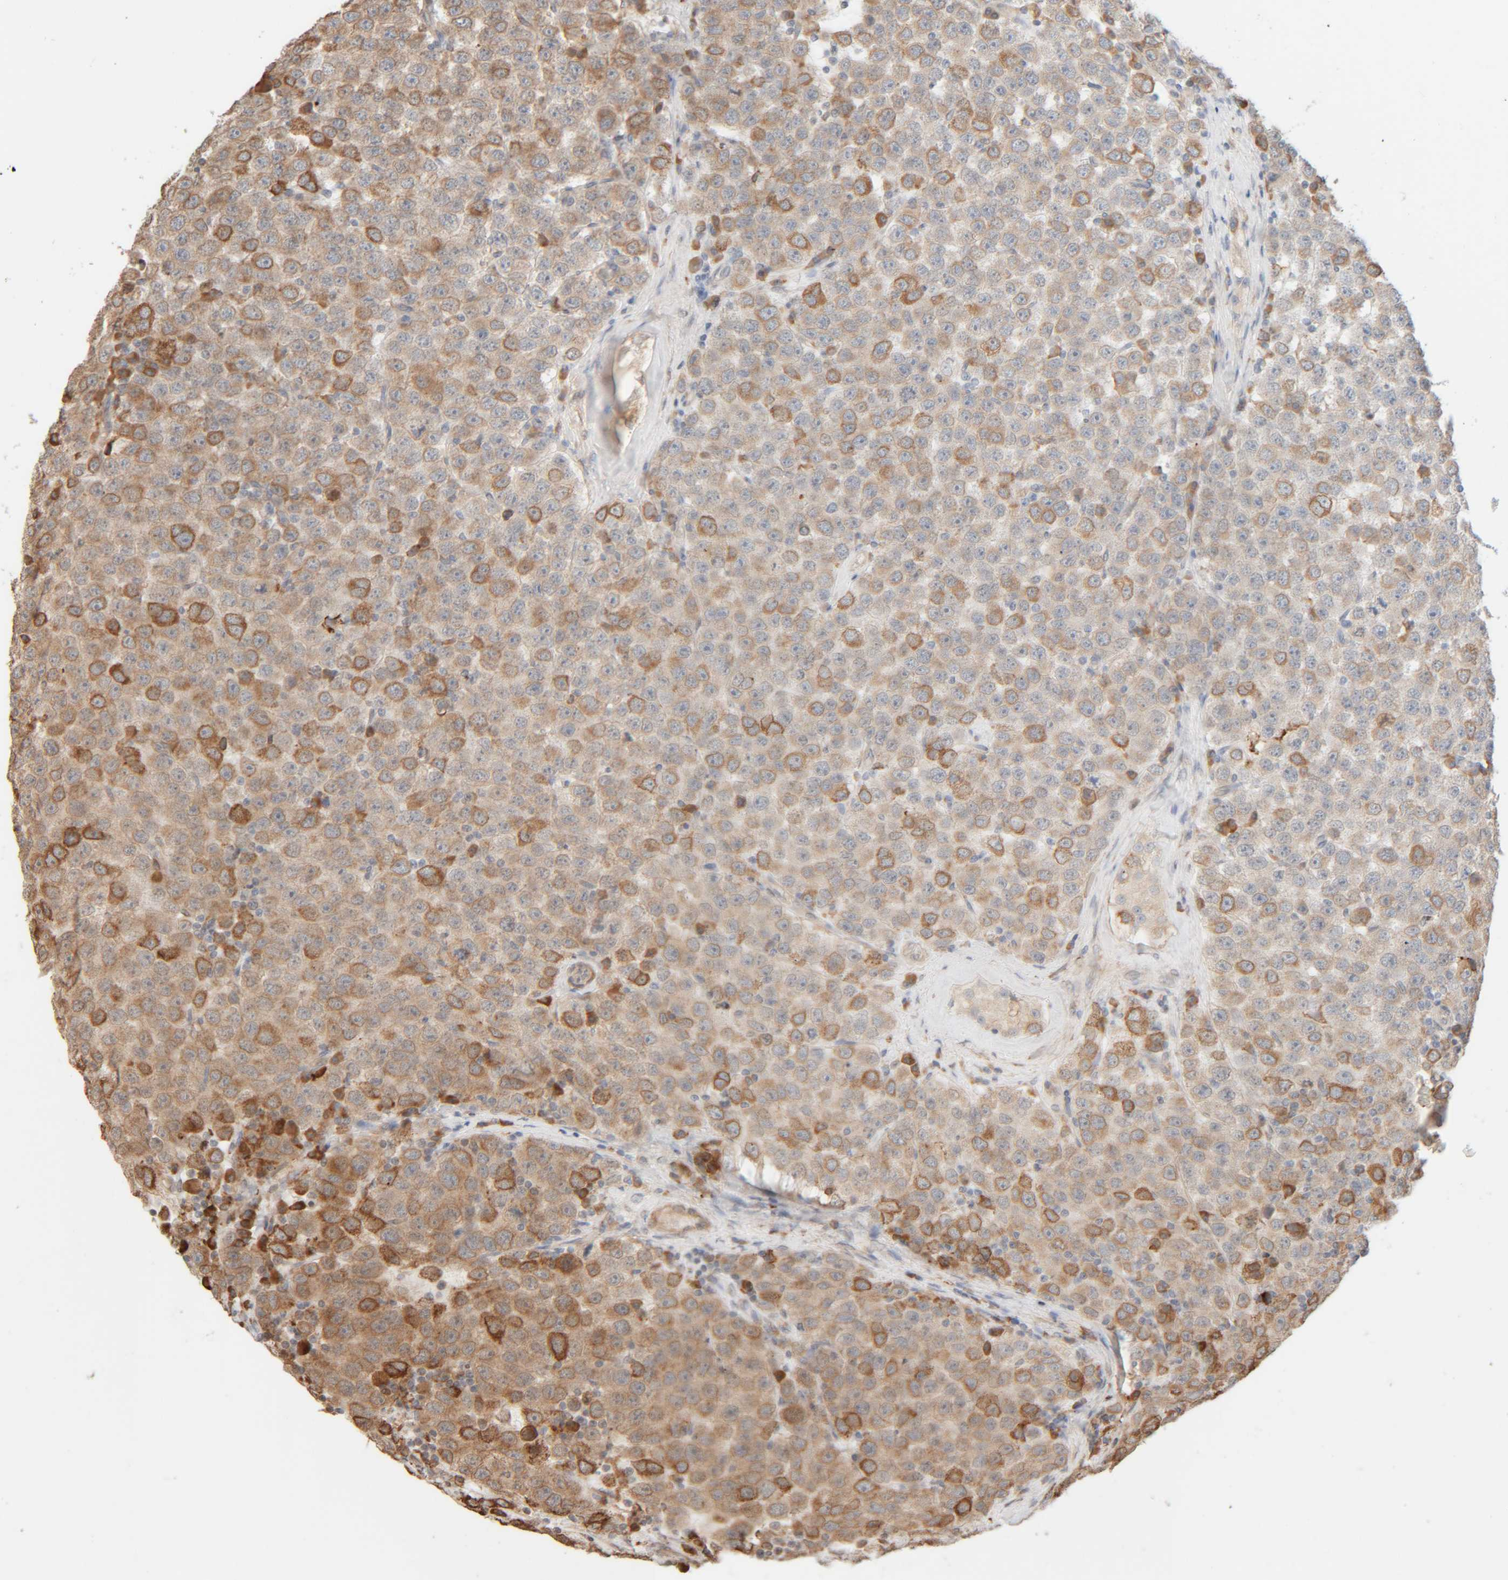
{"staining": {"intensity": "moderate", "quantity": ">75%", "location": "cytoplasmic/membranous"}, "tissue": "testis cancer", "cell_type": "Tumor cells", "image_type": "cancer", "snomed": [{"axis": "morphology", "description": "Seminoma, NOS"}, {"axis": "topography", "description": "Testis"}], "caption": "Immunohistochemical staining of human testis seminoma exhibits moderate cytoplasmic/membranous protein expression in about >75% of tumor cells. (DAB = brown stain, brightfield microscopy at high magnification).", "gene": "INTS1", "patient": {"sex": "male", "age": 28}}